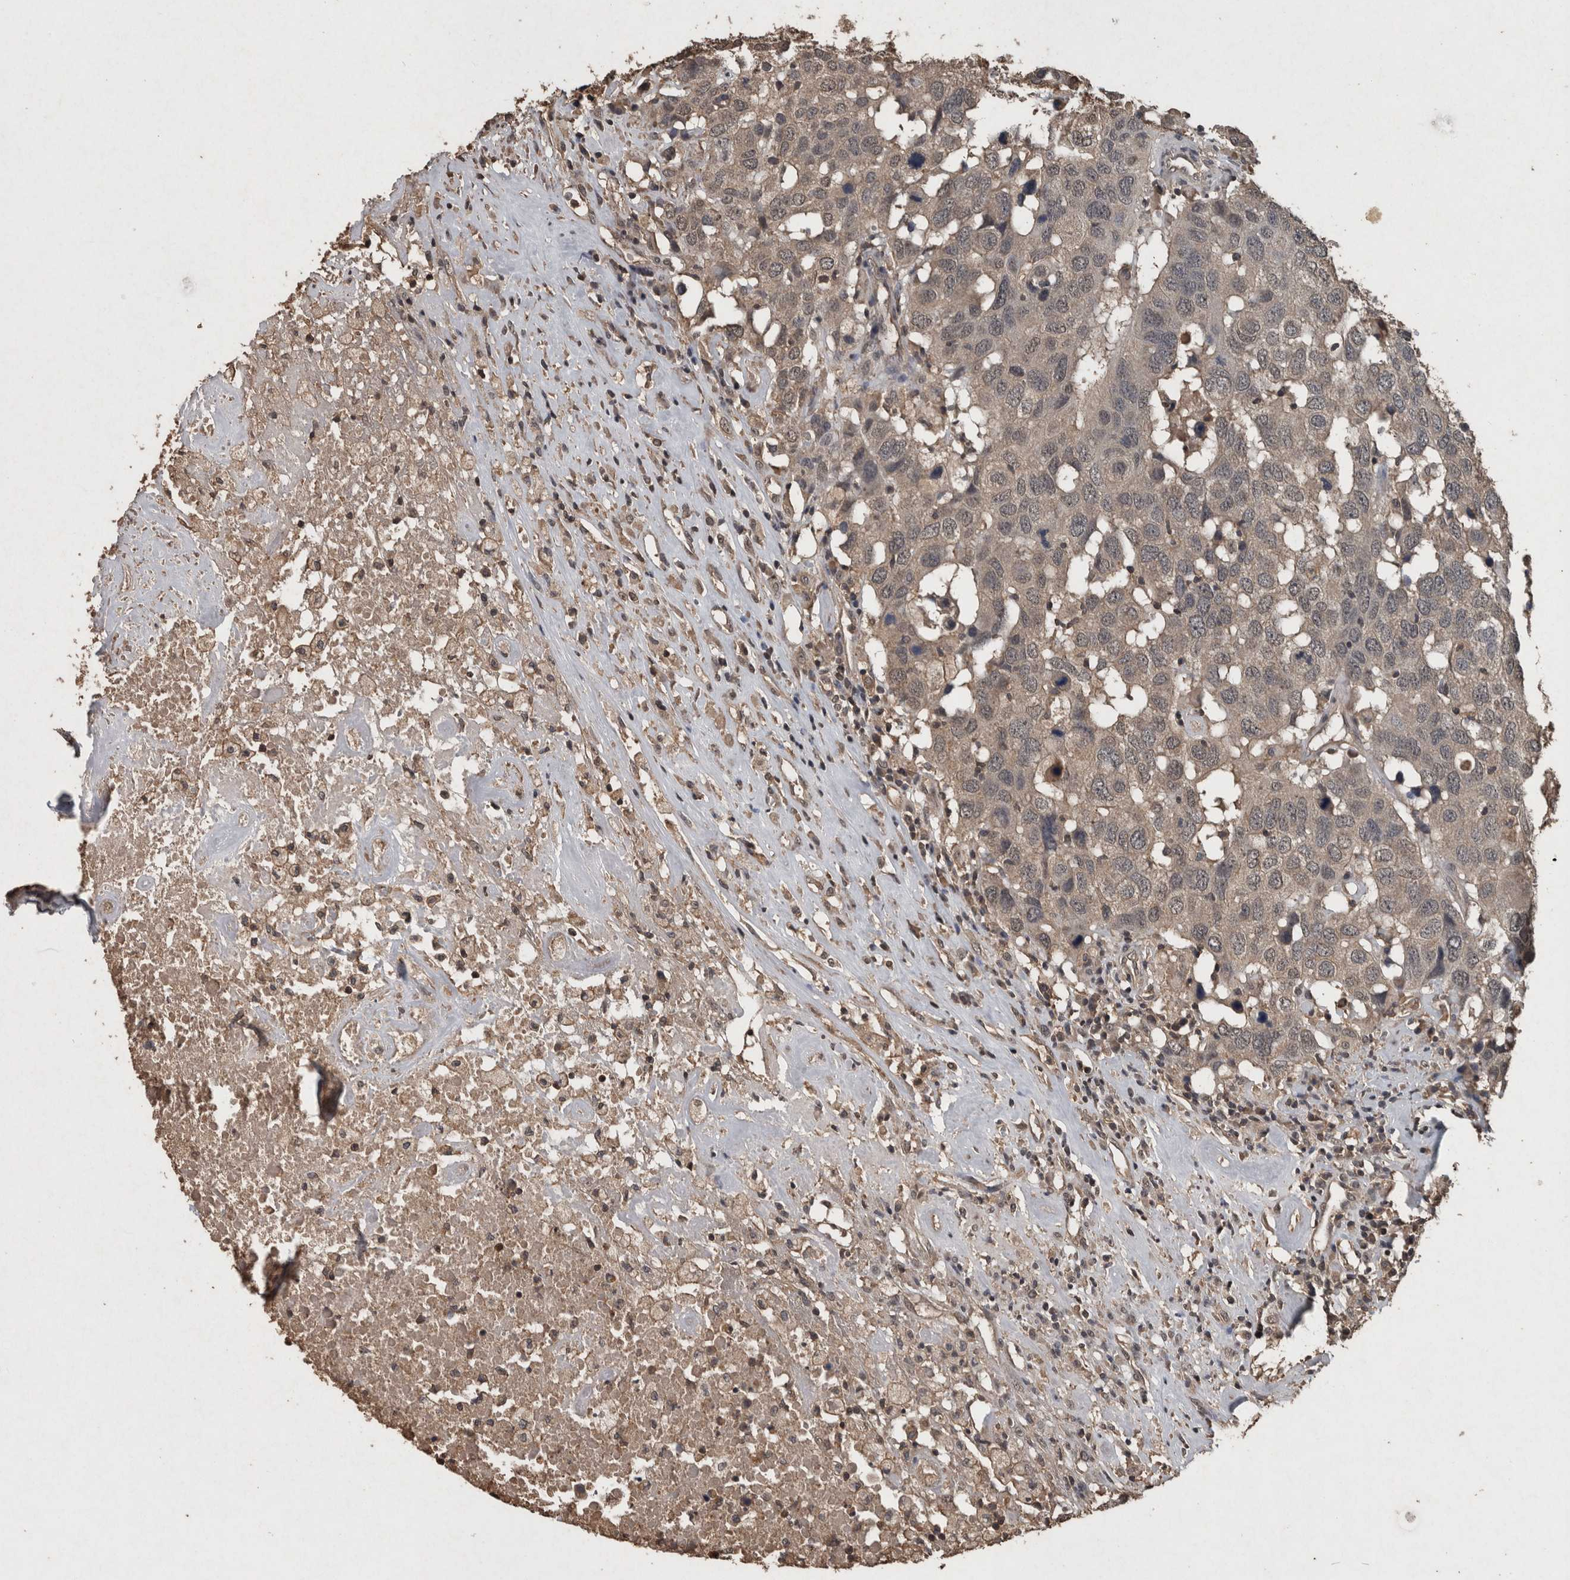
{"staining": {"intensity": "weak", "quantity": "<25%", "location": "cytoplasmic/membranous,nuclear"}, "tissue": "head and neck cancer", "cell_type": "Tumor cells", "image_type": "cancer", "snomed": [{"axis": "morphology", "description": "Squamous cell carcinoma, NOS"}, {"axis": "topography", "description": "Head-Neck"}], "caption": "Immunohistochemical staining of human head and neck squamous cell carcinoma demonstrates no significant staining in tumor cells. Nuclei are stained in blue.", "gene": "FGFRL1", "patient": {"sex": "male", "age": 66}}